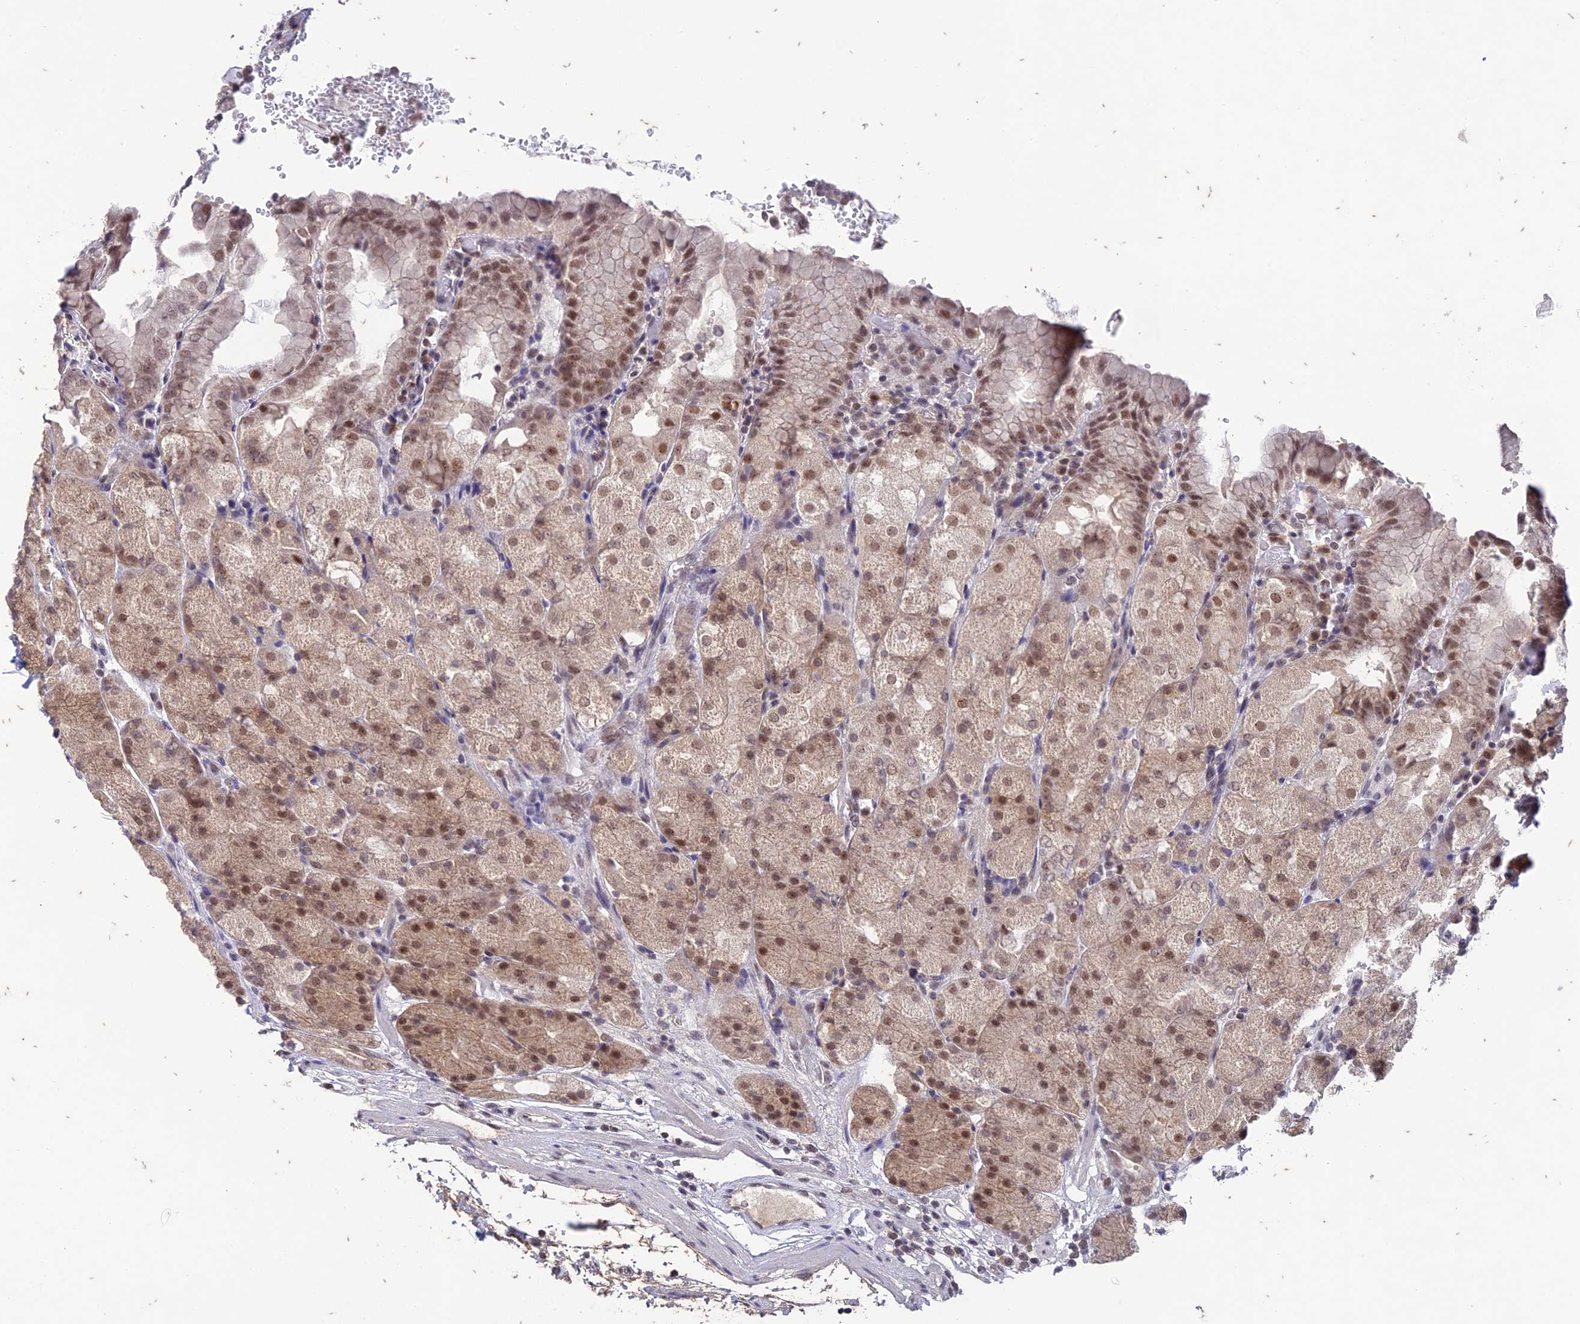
{"staining": {"intensity": "moderate", "quantity": ">75%", "location": "cytoplasmic/membranous,nuclear"}, "tissue": "stomach", "cell_type": "Glandular cells", "image_type": "normal", "snomed": [{"axis": "morphology", "description": "Normal tissue, NOS"}, {"axis": "topography", "description": "Stomach, upper"}, {"axis": "topography", "description": "Stomach, lower"}], "caption": "Benign stomach exhibits moderate cytoplasmic/membranous,nuclear positivity in approximately >75% of glandular cells, visualized by immunohistochemistry.", "gene": "POP4", "patient": {"sex": "male", "age": 62}}